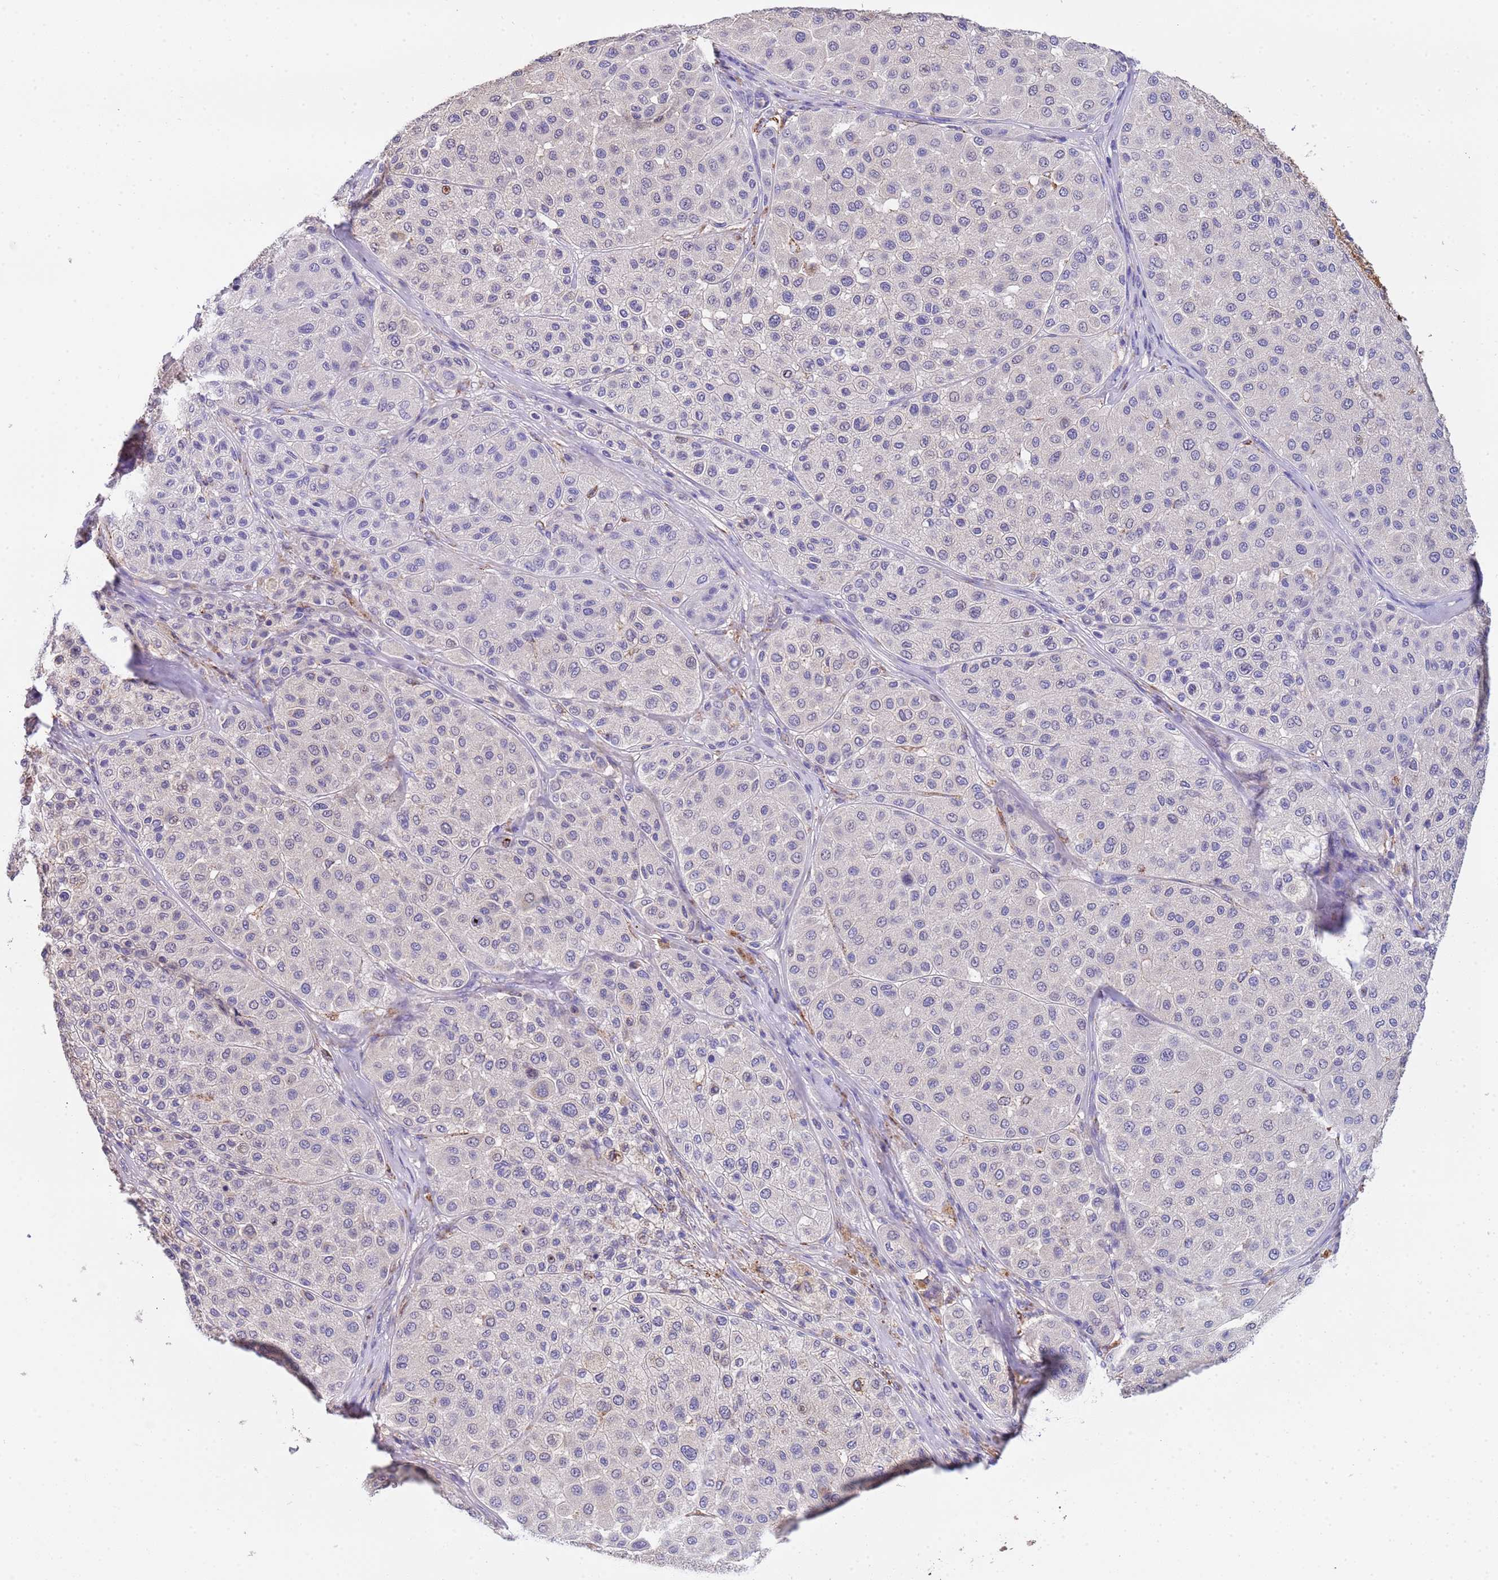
{"staining": {"intensity": "negative", "quantity": "none", "location": "none"}, "tissue": "melanoma", "cell_type": "Tumor cells", "image_type": "cancer", "snomed": [{"axis": "morphology", "description": "Malignant melanoma, Metastatic site"}, {"axis": "topography", "description": "Smooth muscle"}], "caption": "Tumor cells show no significant protein expression in malignant melanoma (metastatic site). Brightfield microscopy of IHC stained with DAB (brown) and hematoxylin (blue), captured at high magnification.", "gene": "SLC24A3", "patient": {"sex": "male", "age": 41}}